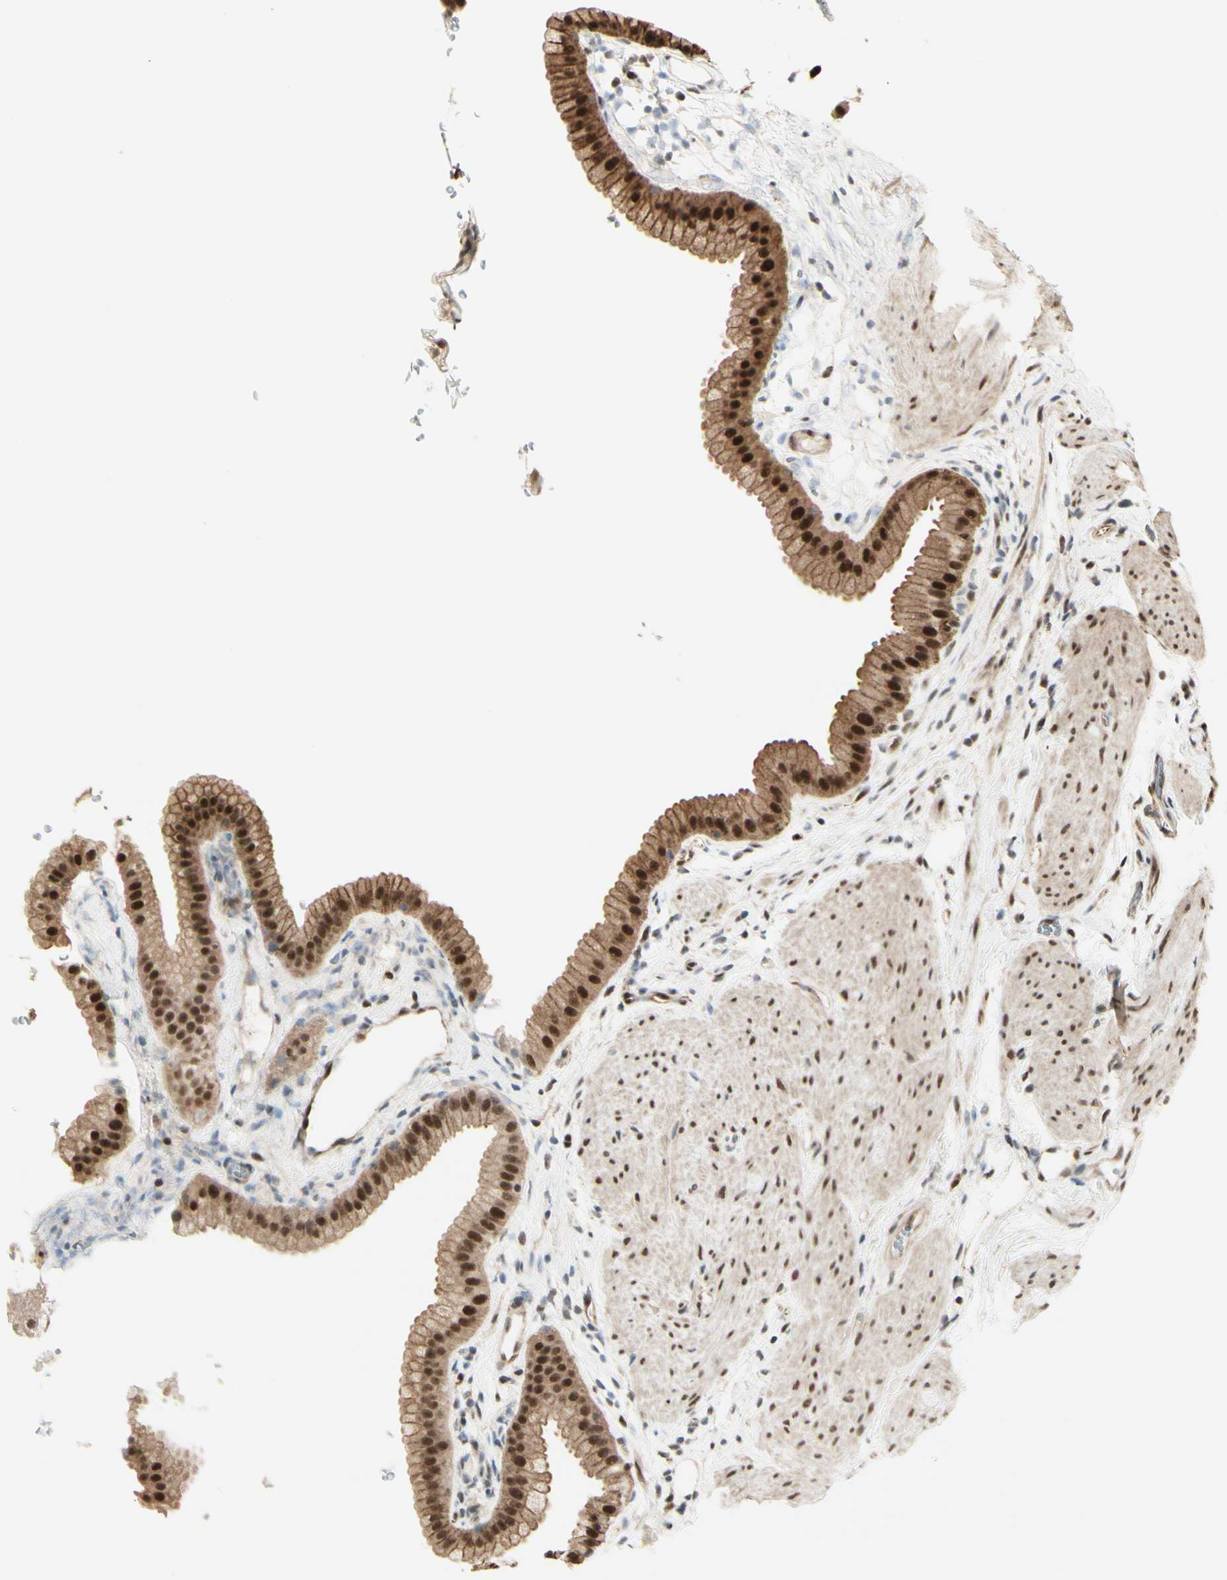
{"staining": {"intensity": "strong", "quantity": ">75%", "location": "cytoplasmic/membranous,nuclear"}, "tissue": "gallbladder", "cell_type": "Glandular cells", "image_type": "normal", "snomed": [{"axis": "morphology", "description": "Normal tissue, NOS"}, {"axis": "topography", "description": "Gallbladder"}], "caption": "Immunohistochemical staining of unremarkable human gallbladder reveals high levels of strong cytoplasmic/membranous,nuclear positivity in approximately >75% of glandular cells. (Brightfield microscopy of DAB IHC at high magnification).", "gene": "HSF1", "patient": {"sex": "female", "age": 64}}